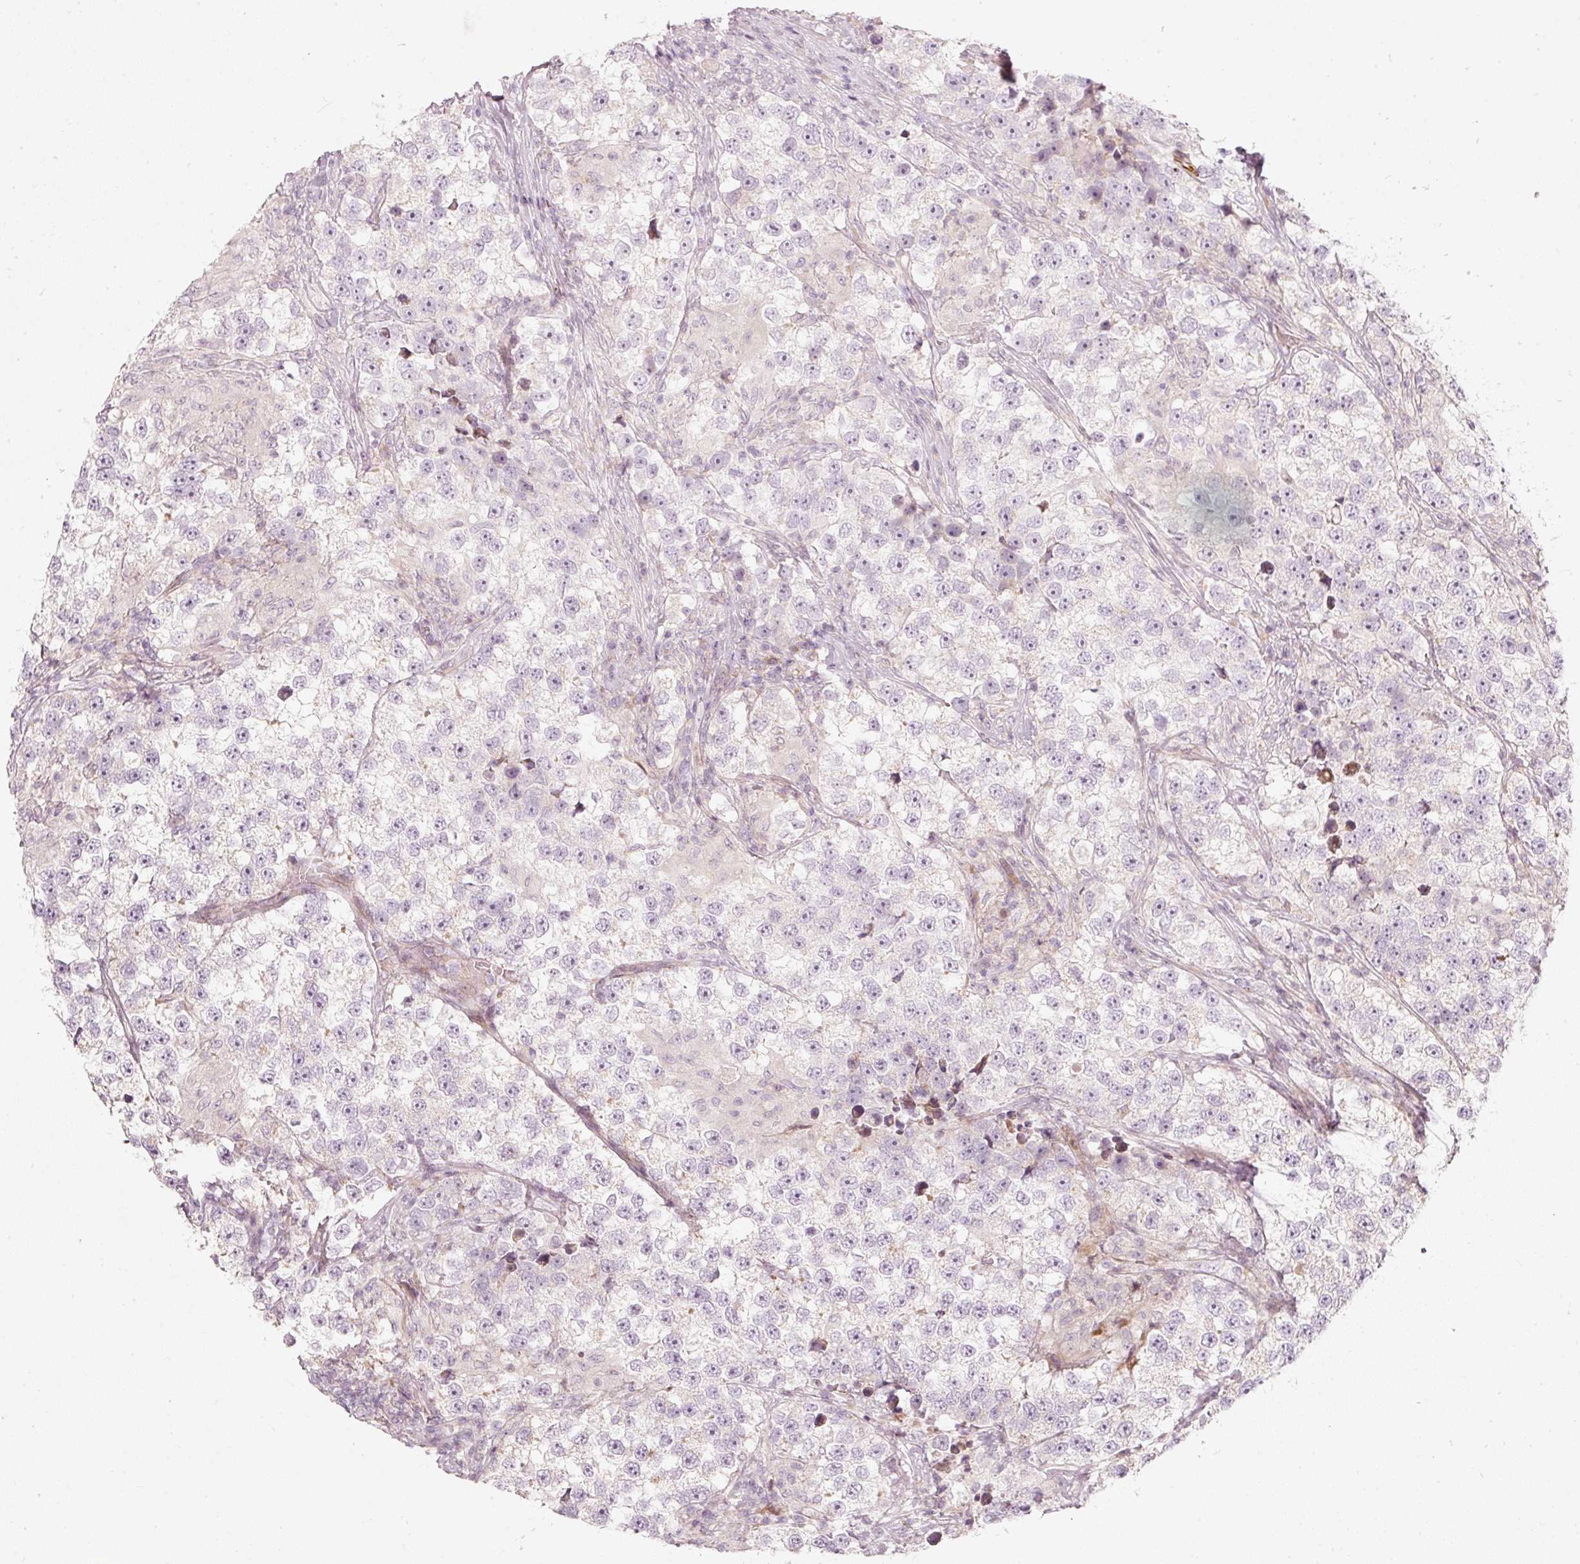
{"staining": {"intensity": "negative", "quantity": "none", "location": "none"}, "tissue": "testis cancer", "cell_type": "Tumor cells", "image_type": "cancer", "snomed": [{"axis": "morphology", "description": "Seminoma, NOS"}, {"axis": "topography", "description": "Testis"}], "caption": "There is no significant positivity in tumor cells of seminoma (testis). (Stains: DAB (3,3'-diaminobenzidine) immunohistochemistry (IHC) with hematoxylin counter stain, Microscopy: brightfield microscopy at high magnification).", "gene": "SLC20A1", "patient": {"sex": "male", "age": 46}}